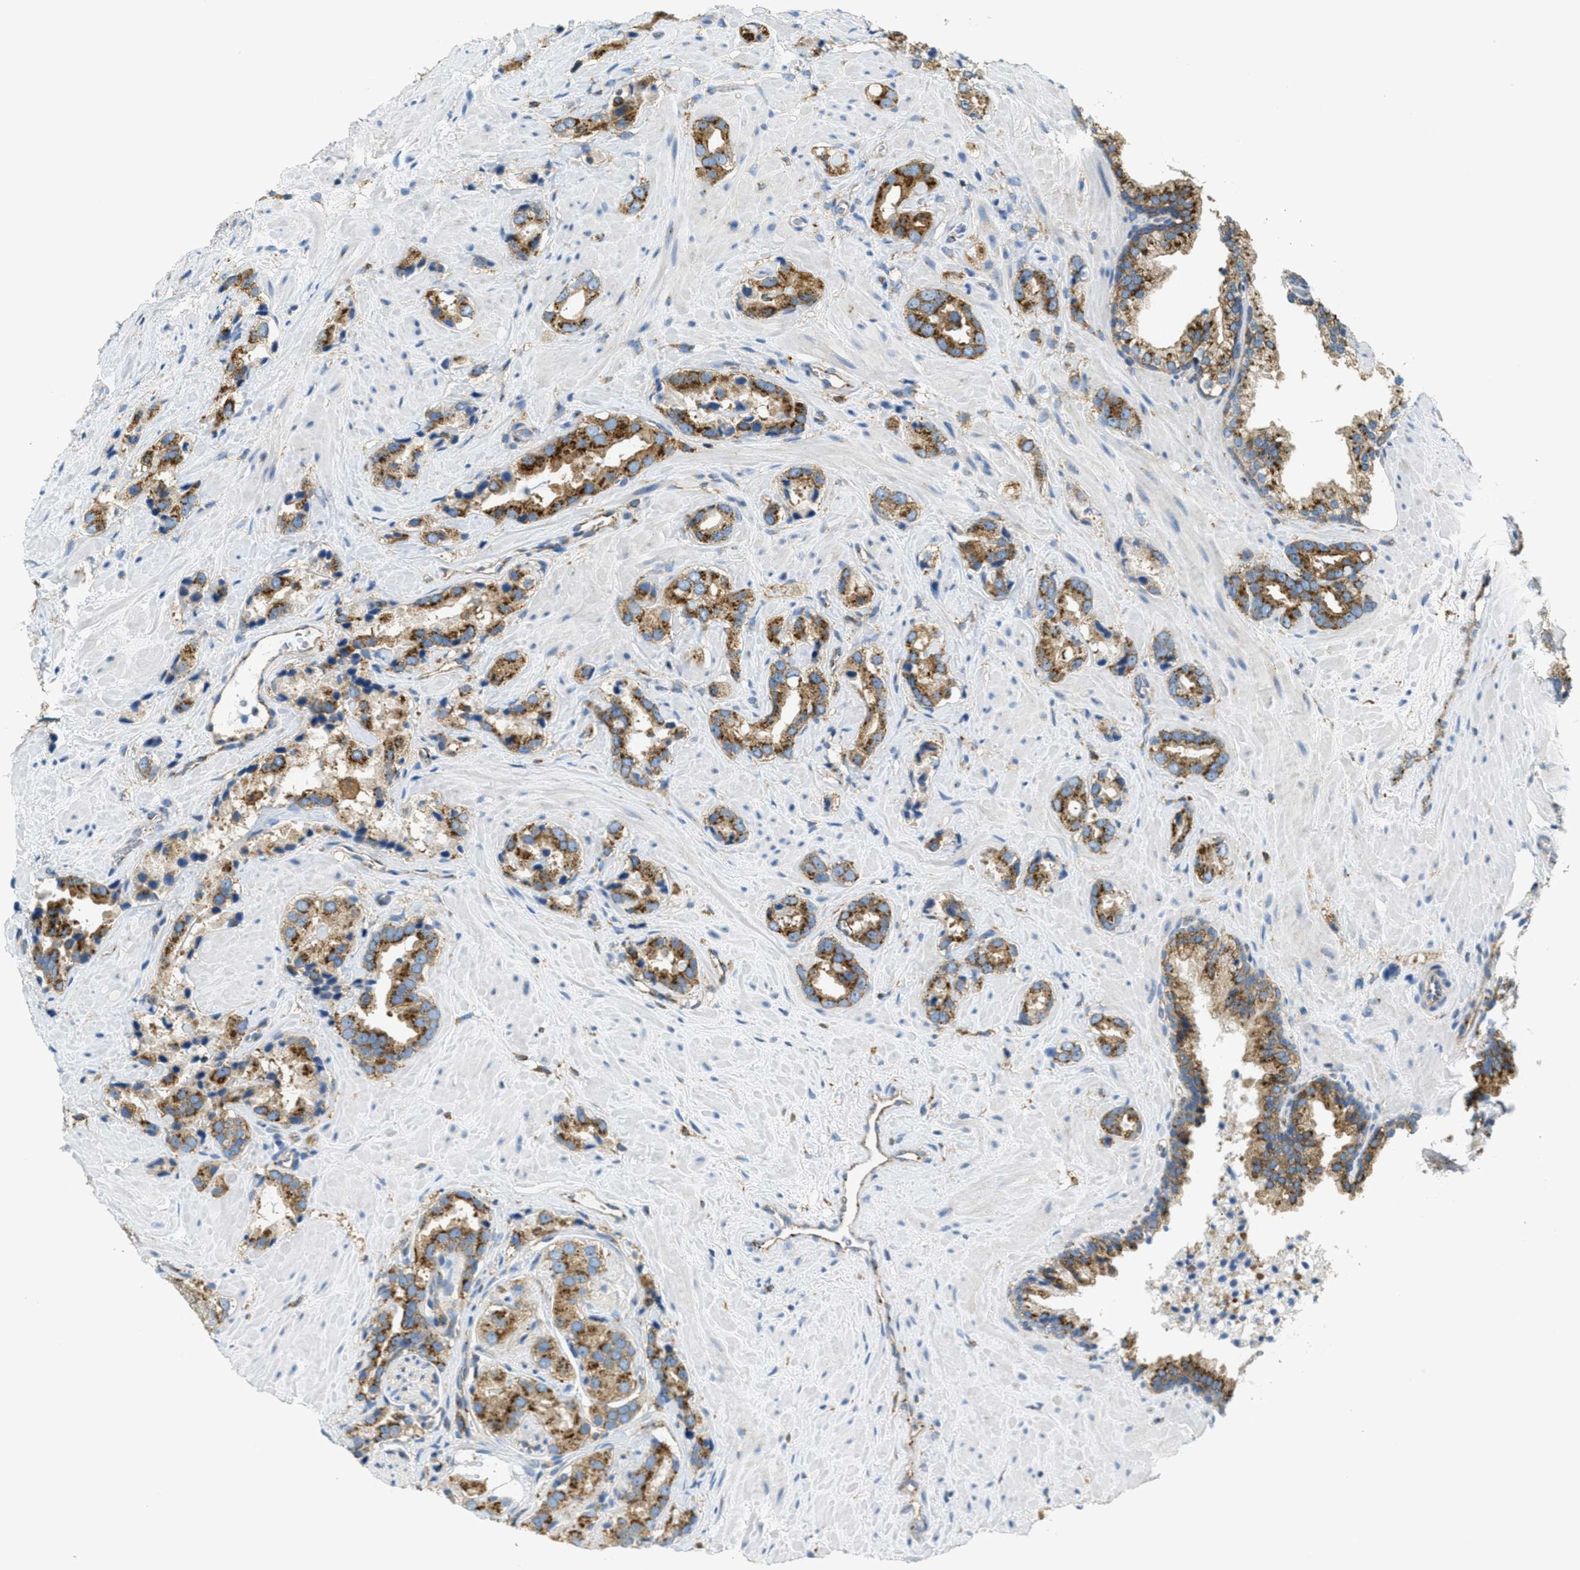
{"staining": {"intensity": "moderate", "quantity": ">75%", "location": "cytoplasmic/membranous"}, "tissue": "prostate cancer", "cell_type": "Tumor cells", "image_type": "cancer", "snomed": [{"axis": "morphology", "description": "Adenocarcinoma, High grade"}, {"axis": "topography", "description": "Prostate"}], "caption": "Human prostate cancer (adenocarcinoma (high-grade)) stained for a protein (brown) exhibits moderate cytoplasmic/membranous positive positivity in about >75% of tumor cells.", "gene": "AP2B1", "patient": {"sex": "male", "age": 64}}